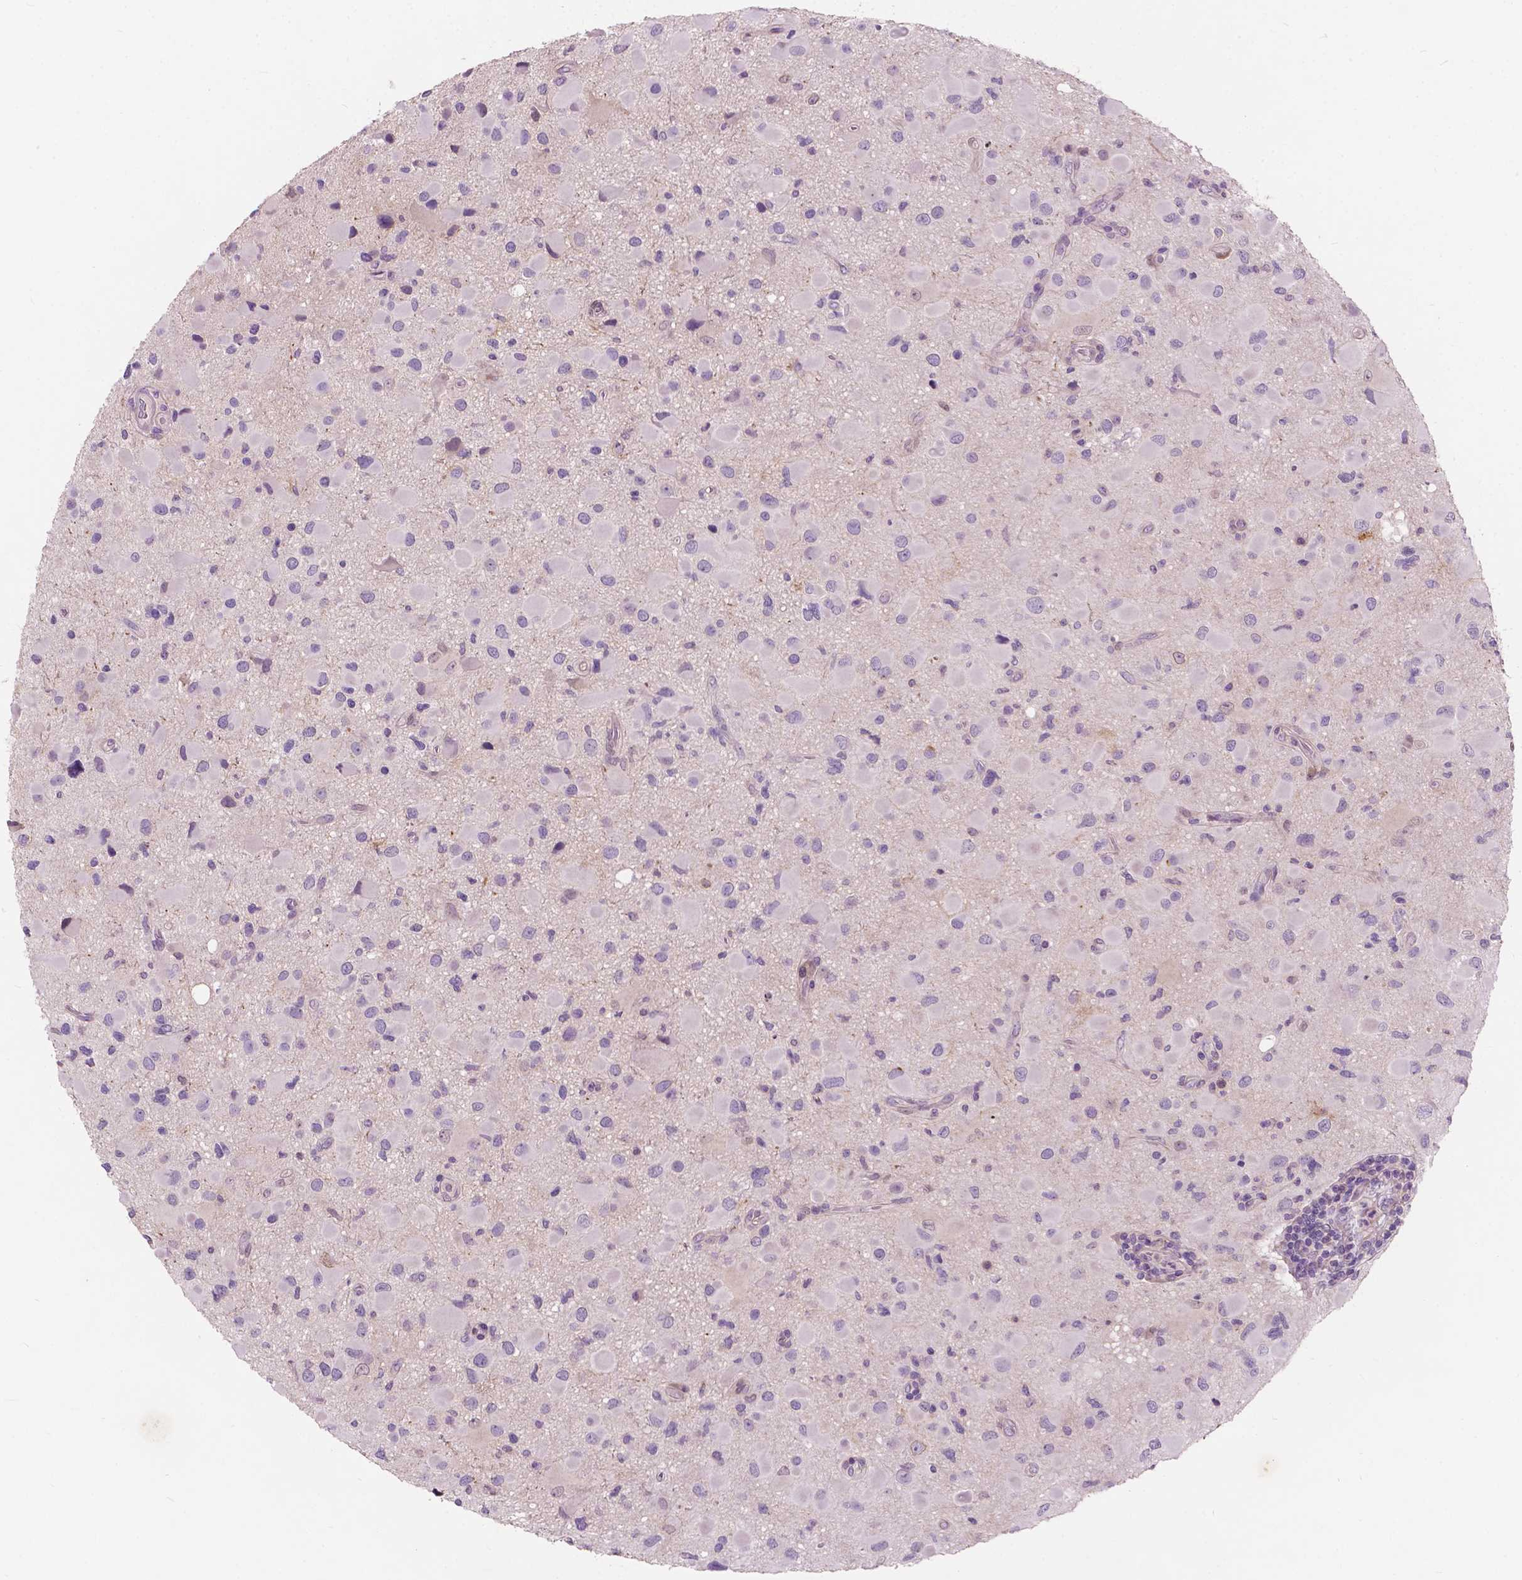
{"staining": {"intensity": "negative", "quantity": "none", "location": "none"}, "tissue": "glioma", "cell_type": "Tumor cells", "image_type": "cancer", "snomed": [{"axis": "morphology", "description": "Glioma, malignant, Low grade"}, {"axis": "topography", "description": "Brain"}], "caption": "Tumor cells are negative for protein expression in human glioma. (DAB (3,3'-diaminobenzidine) IHC, high magnification).", "gene": "GPR37", "patient": {"sex": "female", "age": 32}}